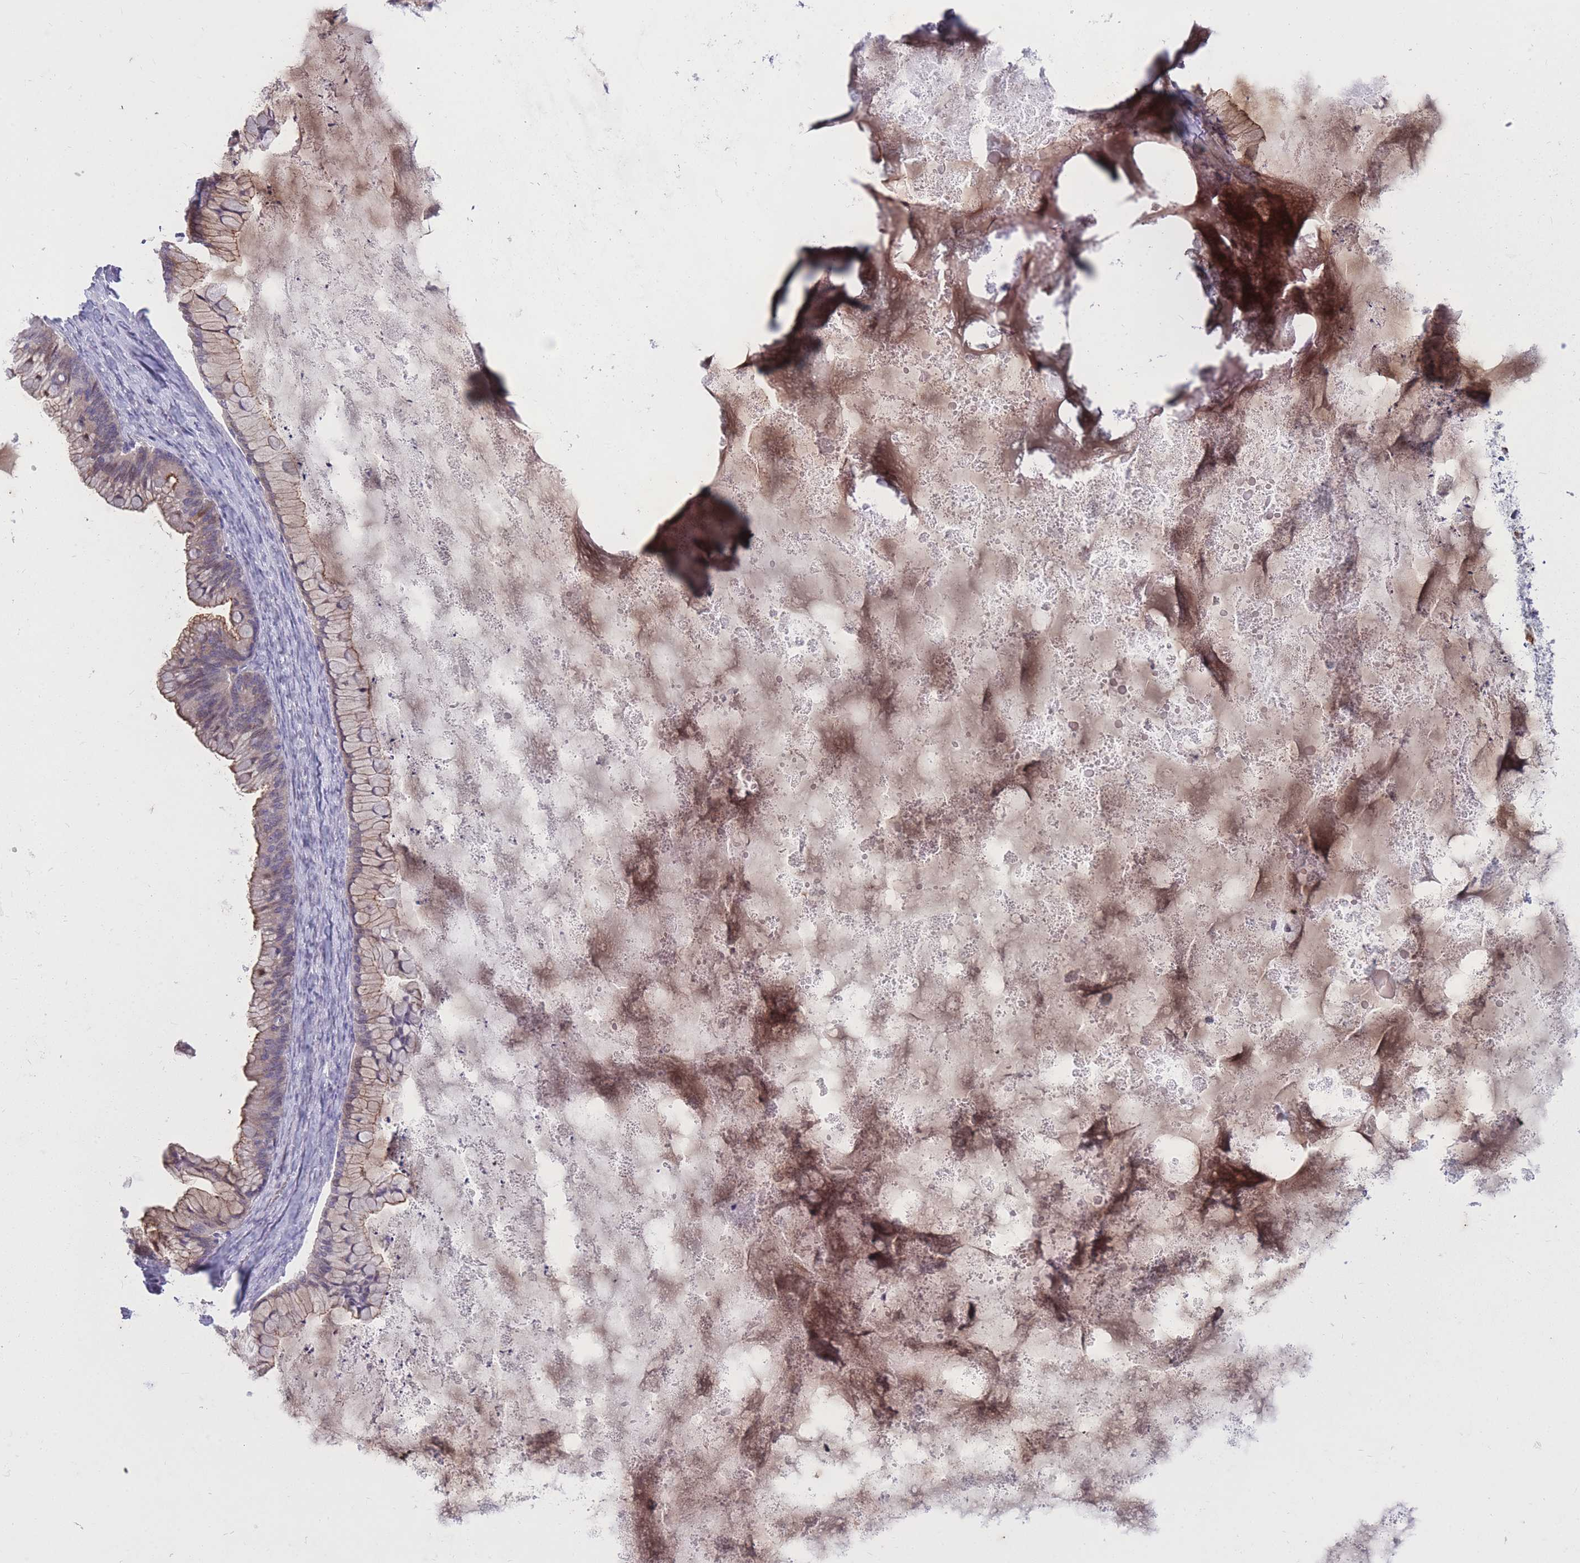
{"staining": {"intensity": "weak", "quantity": "25%-75%", "location": "cytoplasmic/membranous"}, "tissue": "ovarian cancer", "cell_type": "Tumor cells", "image_type": "cancer", "snomed": [{"axis": "morphology", "description": "Cystadenocarcinoma, mucinous, NOS"}, {"axis": "topography", "description": "Ovary"}], "caption": "DAB (3,3'-diaminobenzidine) immunohistochemical staining of human ovarian cancer reveals weak cytoplasmic/membranous protein expression in about 25%-75% of tumor cells.", "gene": "HOOK2", "patient": {"sex": "female", "age": 35}}